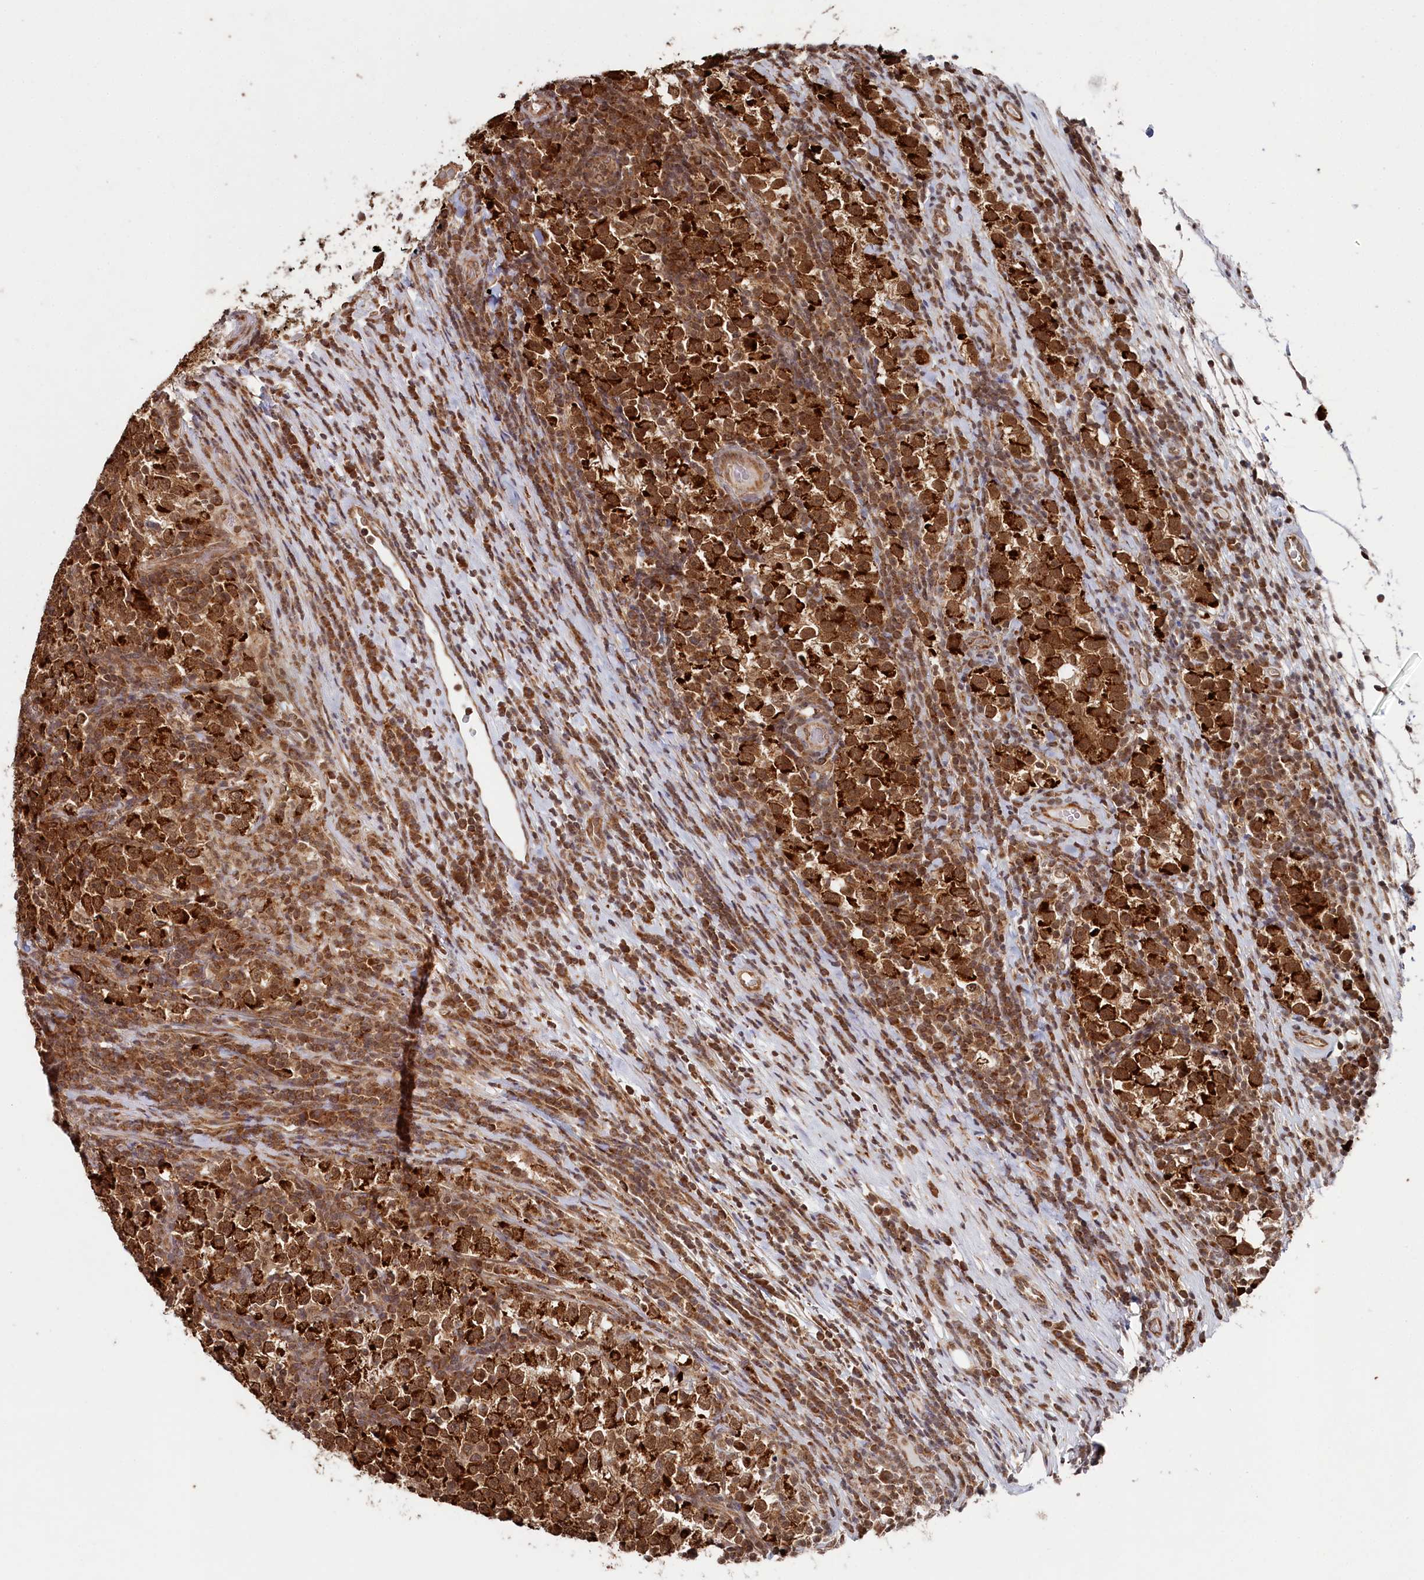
{"staining": {"intensity": "strong", "quantity": ">75%", "location": "cytoplasmic/membranous"}, "tissue": "testis cancer", "cell_type": "Tumor cells", "image_type": "cancer", "snomed": [{"axis": "morphology", "description": "Normal tissue, NOS"}, {"axis": "morphology", "description": "Seminoma, NOS"}, {"axis": "topography", "description": "Testis"}], "caption": "An immunohistochemistry micrograph of tumor tissue is shown. Protein staining in brown labels strong cytoplasmic/membranous positivity in seminoma (testis) within tumor cells.", "gene": "WAPL", "patient": {"sex": "male", "age": 43}}